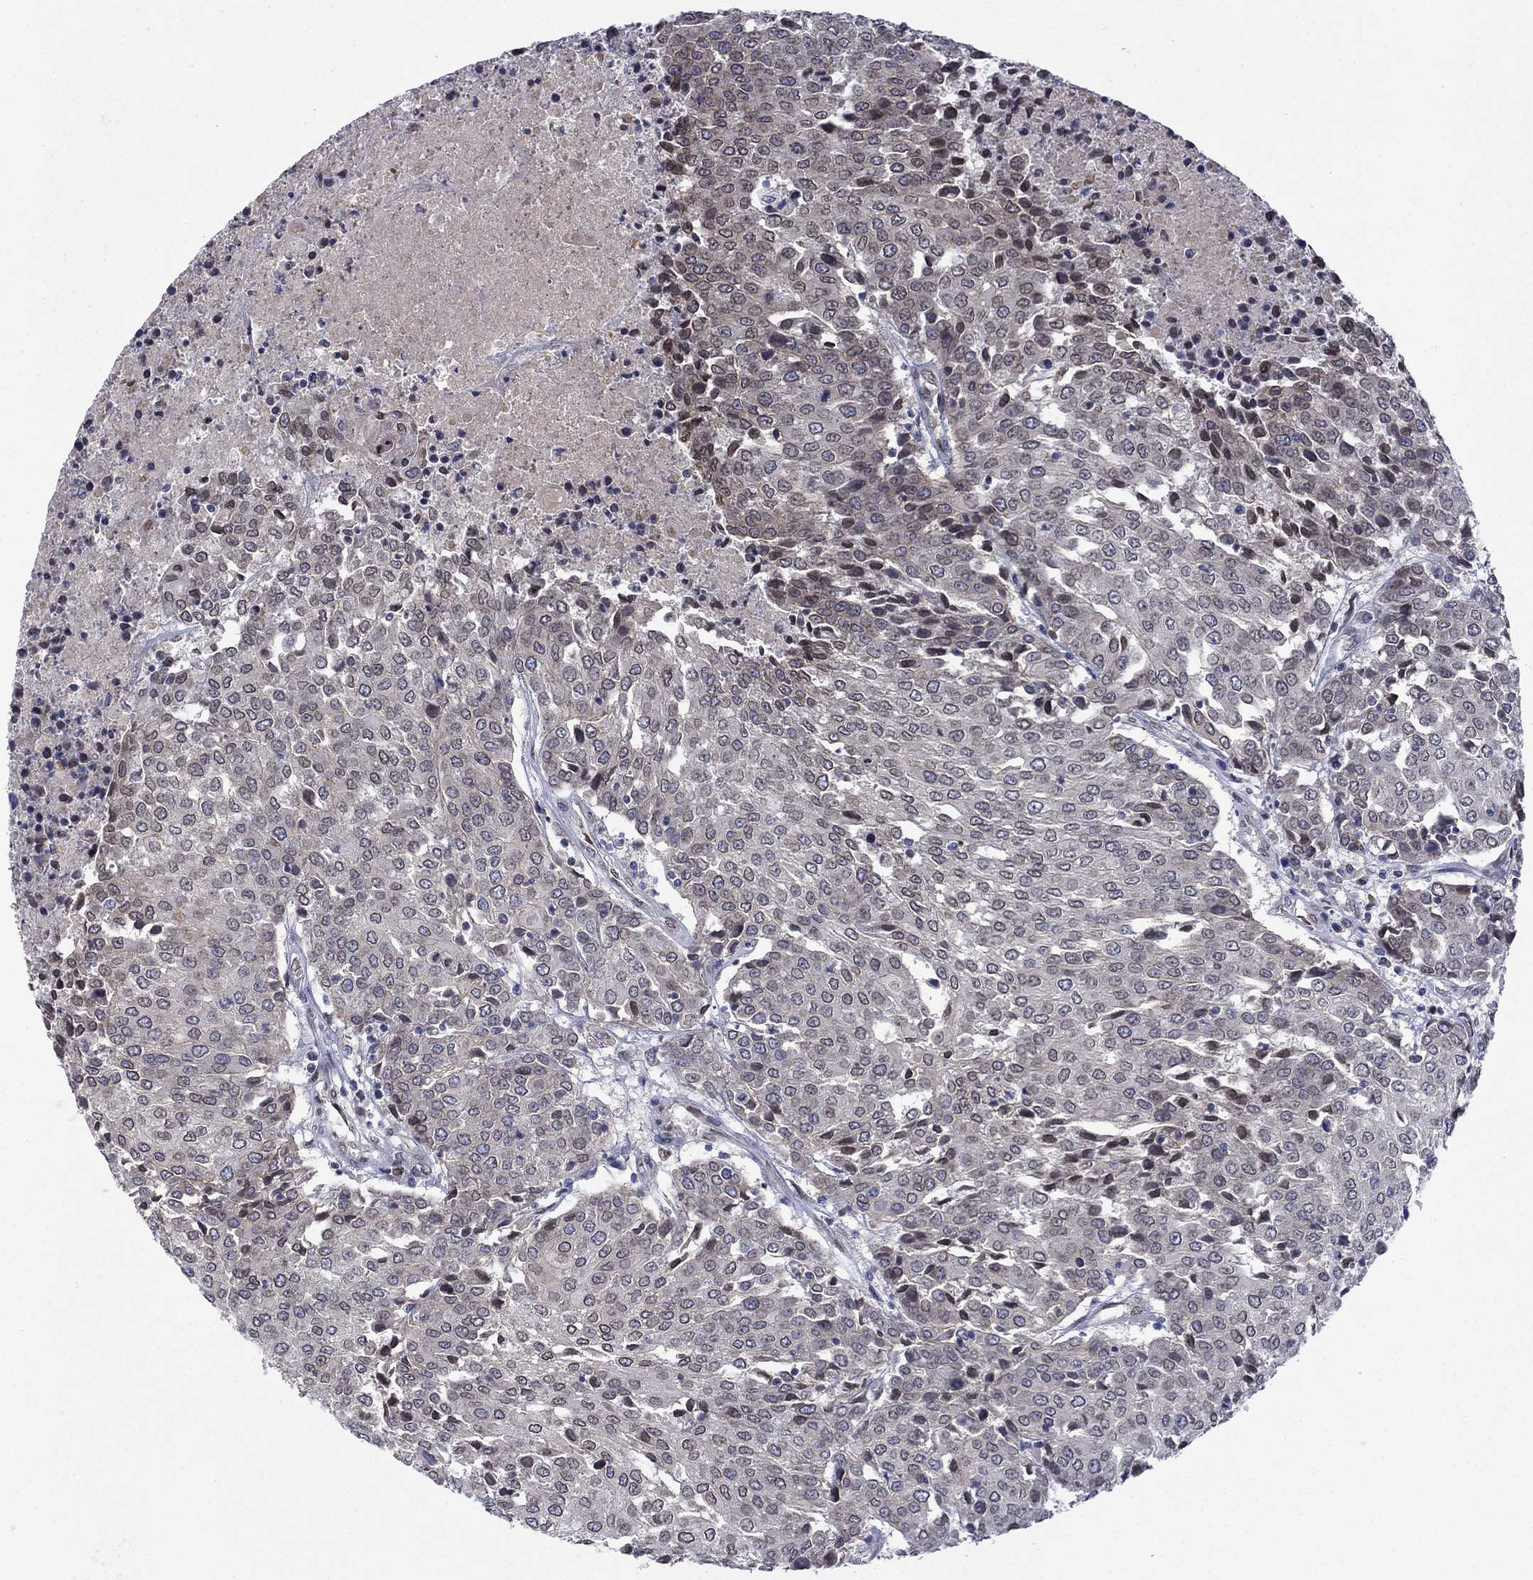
{"staining": {"intensity": "negative", "quantity": "none", "location": "none"}, "tissue": "urothelial cancer", "cell_type": "Tumor cells", "image_type": "cancer", "snomed": [{"axis": "morphology", "description": "Urothelial carcinoma, High grade"}, {"axis": "topography", "description": "Urinary bladder"}], "caption": "Tumor cells are negative for brown protein staining in urothelial carcinoma (high-grade).", "gene": "EMC9", "patient": {"sex": "female", "age": 85}}